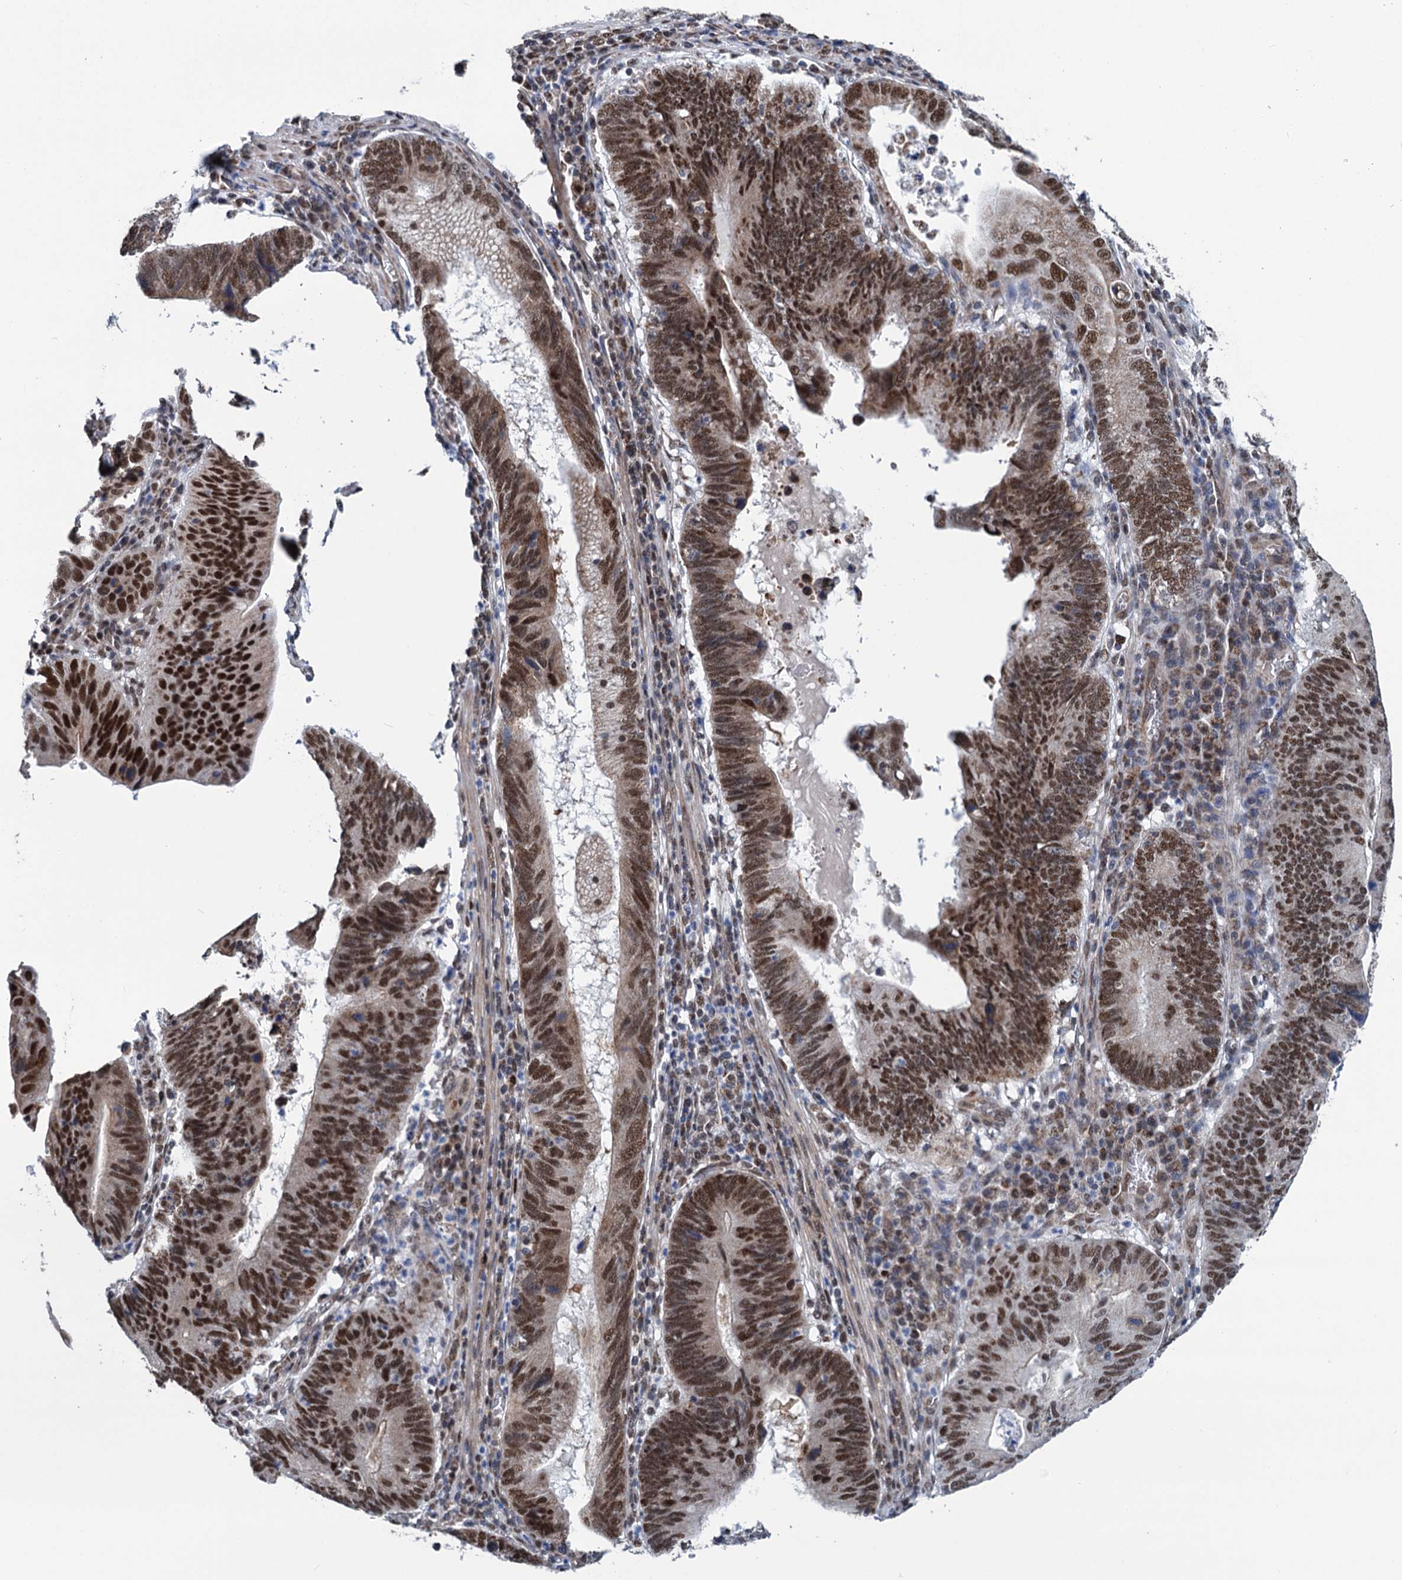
{"staining": {"intensity": "moderate", "quantity": ">75%", "location": "cytoplasmic/membranous,nuclear"}, "tissue": "stomach cancer", "cell_type": "Tumor cells", "image_type": "cancer", "snomed": [{"axis": "morphology", "description": "Adenocarcinoma, NOS"}, {"axis": "topography", "description": "Stomach"}], "caption": "Brown immunohistochemical staining in adenocarcinoma (stomach) shows moderate cytoplasmic/membranous and nuclear staining in approximately >75% of tumor cells.", "gene": "MORN3", "patient": {"sex": "male", "age": 59}}